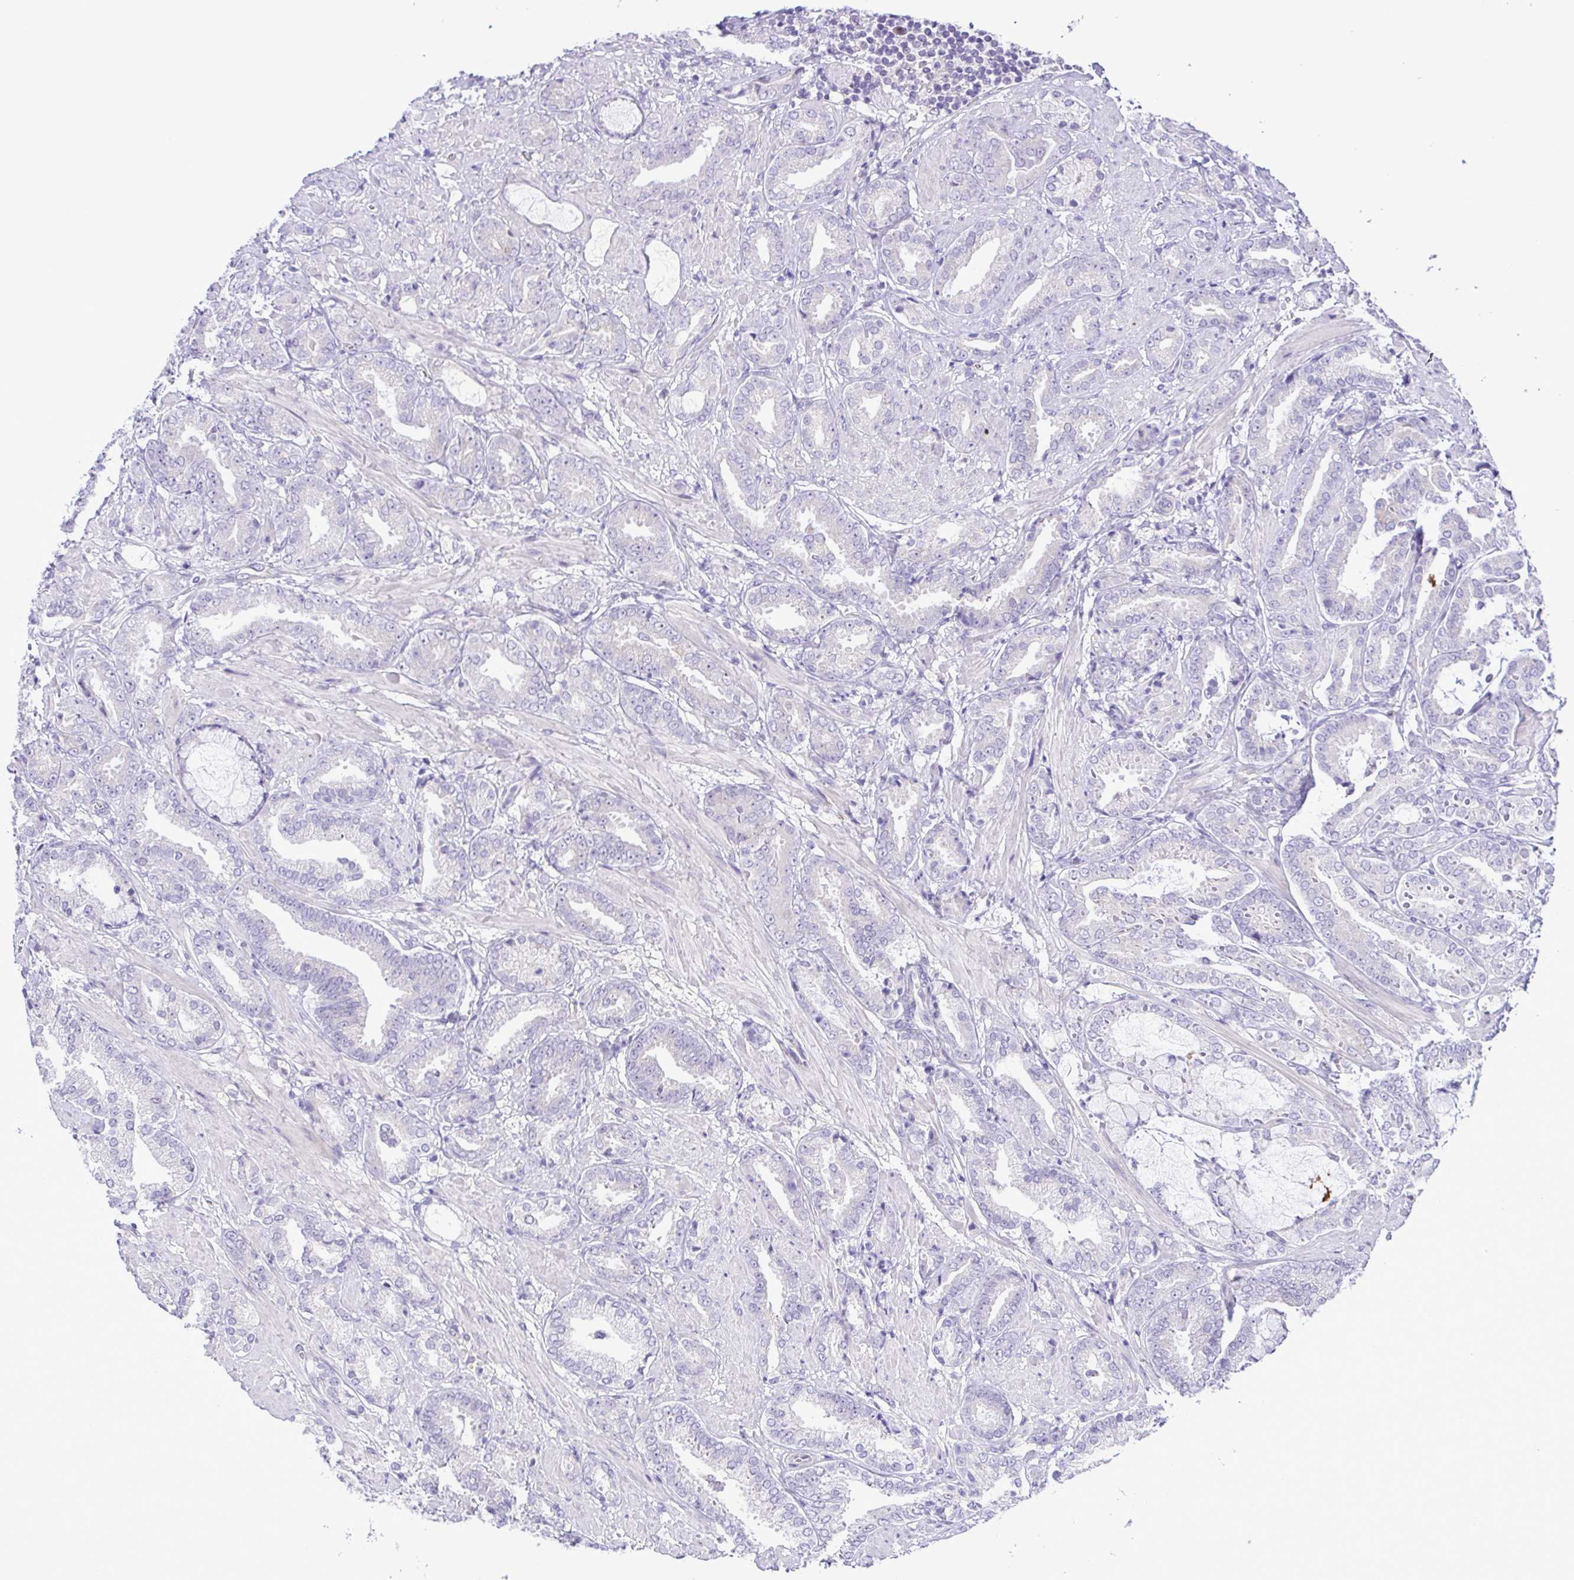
{"staining": {"intensity": "negative", "quantity": "none", "location": "none"}, "tissue": "prostate cancer", "cell_type": "Tumor cells", "image_type": "cancer", "snomed": [{"axis": "morphology", "description": "Adenocarcinoma, High grade"}, {"axis": "topography", "description": "Prostate"}], "caption": "A micrograph of human prostate cancer (high-grade adenocarcinoma) is negative for staining in tumor cells.", "gene": "DCLK2", "patient": {"sex": "male", "age": 56}}